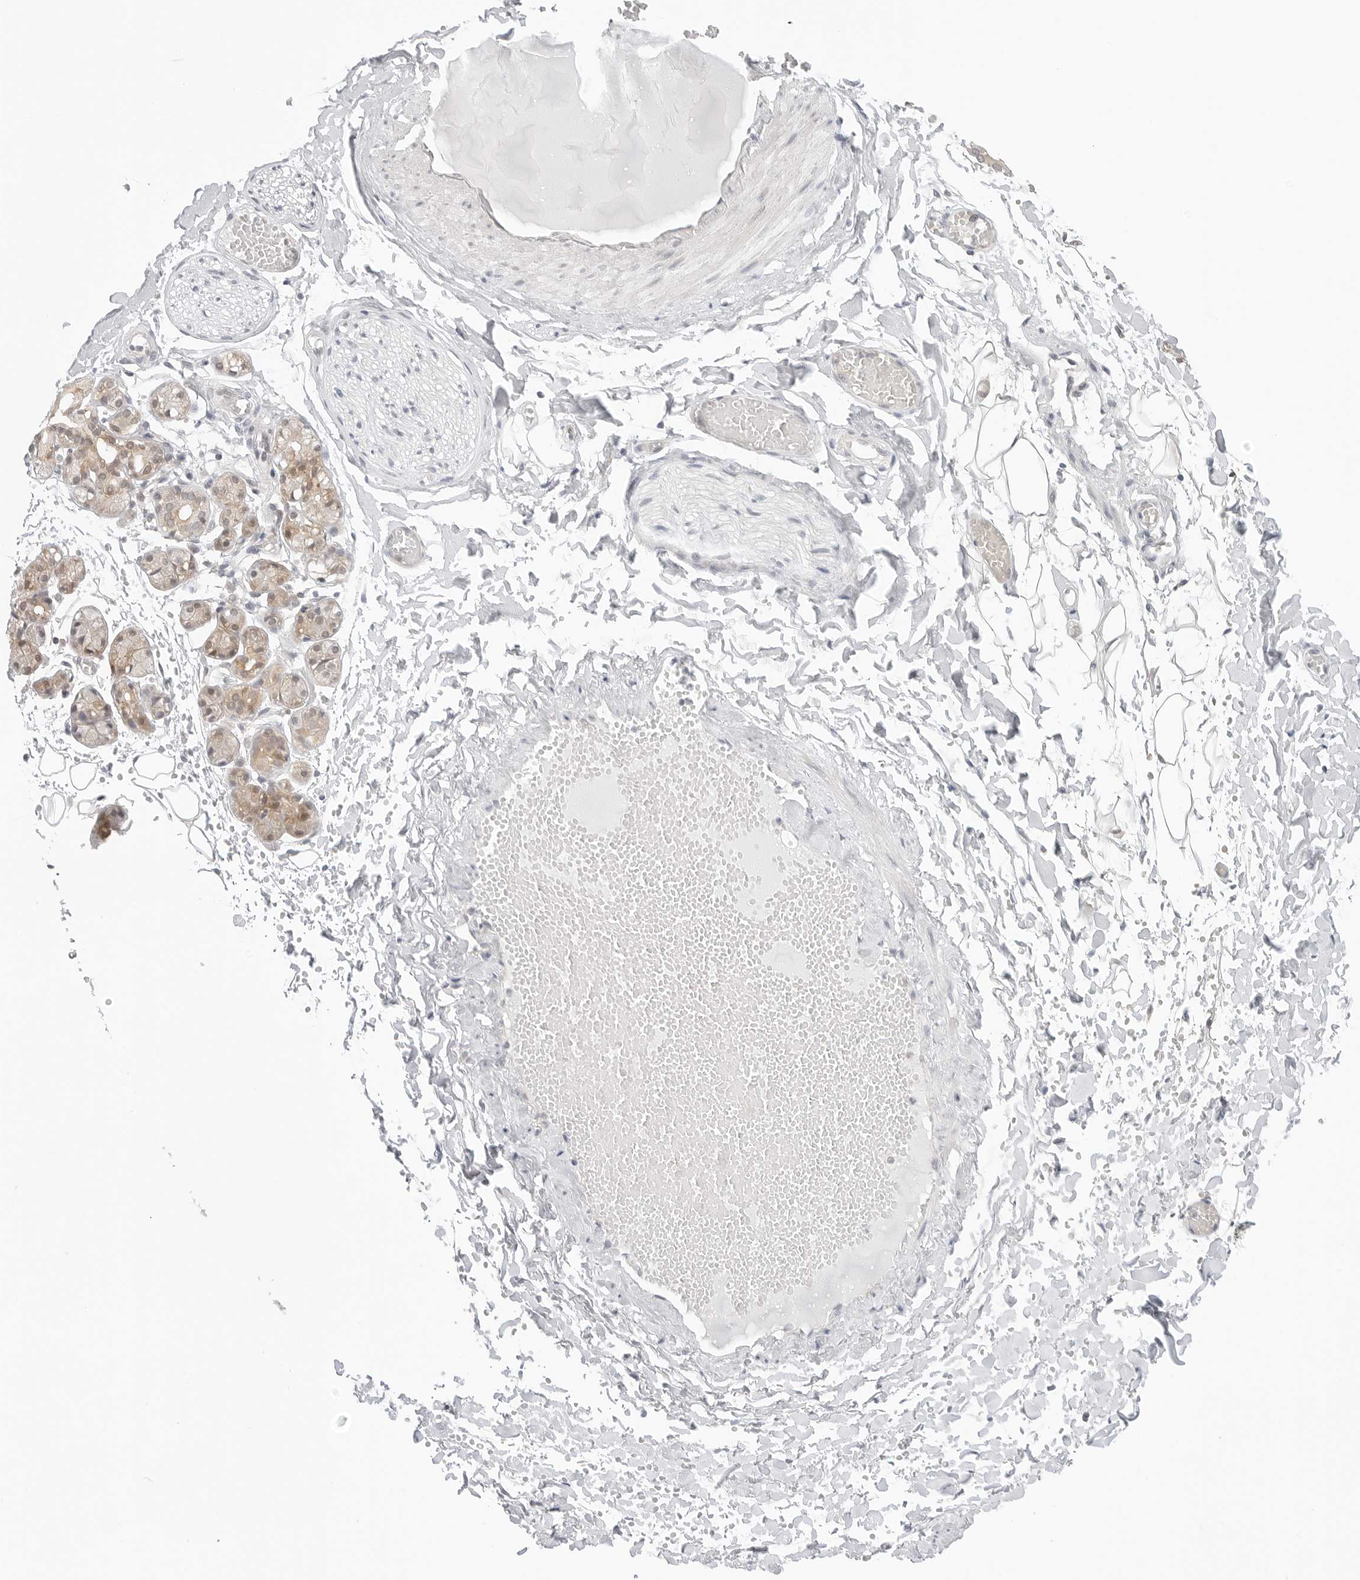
{"staining": {"intensity": "weak", "quantity": "25%-75%", "location": "cytoplasmic/membranous,nuclear"}, "tissue": "salivary gland", "cell_type": "Glandular cells", "image_type": "normal", "snomed": [{"axis": "morphology", "description": "Normal tissue, NOS"}, {"axis": "topography", "description": "Salivary gland"}], "caption": "Human salivary gland stained for a protein (brown) demonstrates weak cytoplasmic/membranous,nuclear positive expression in about 25%-75% of glandular cells.", "gene": "NUDC", "patient": {"sex": "male", "age": 63}}